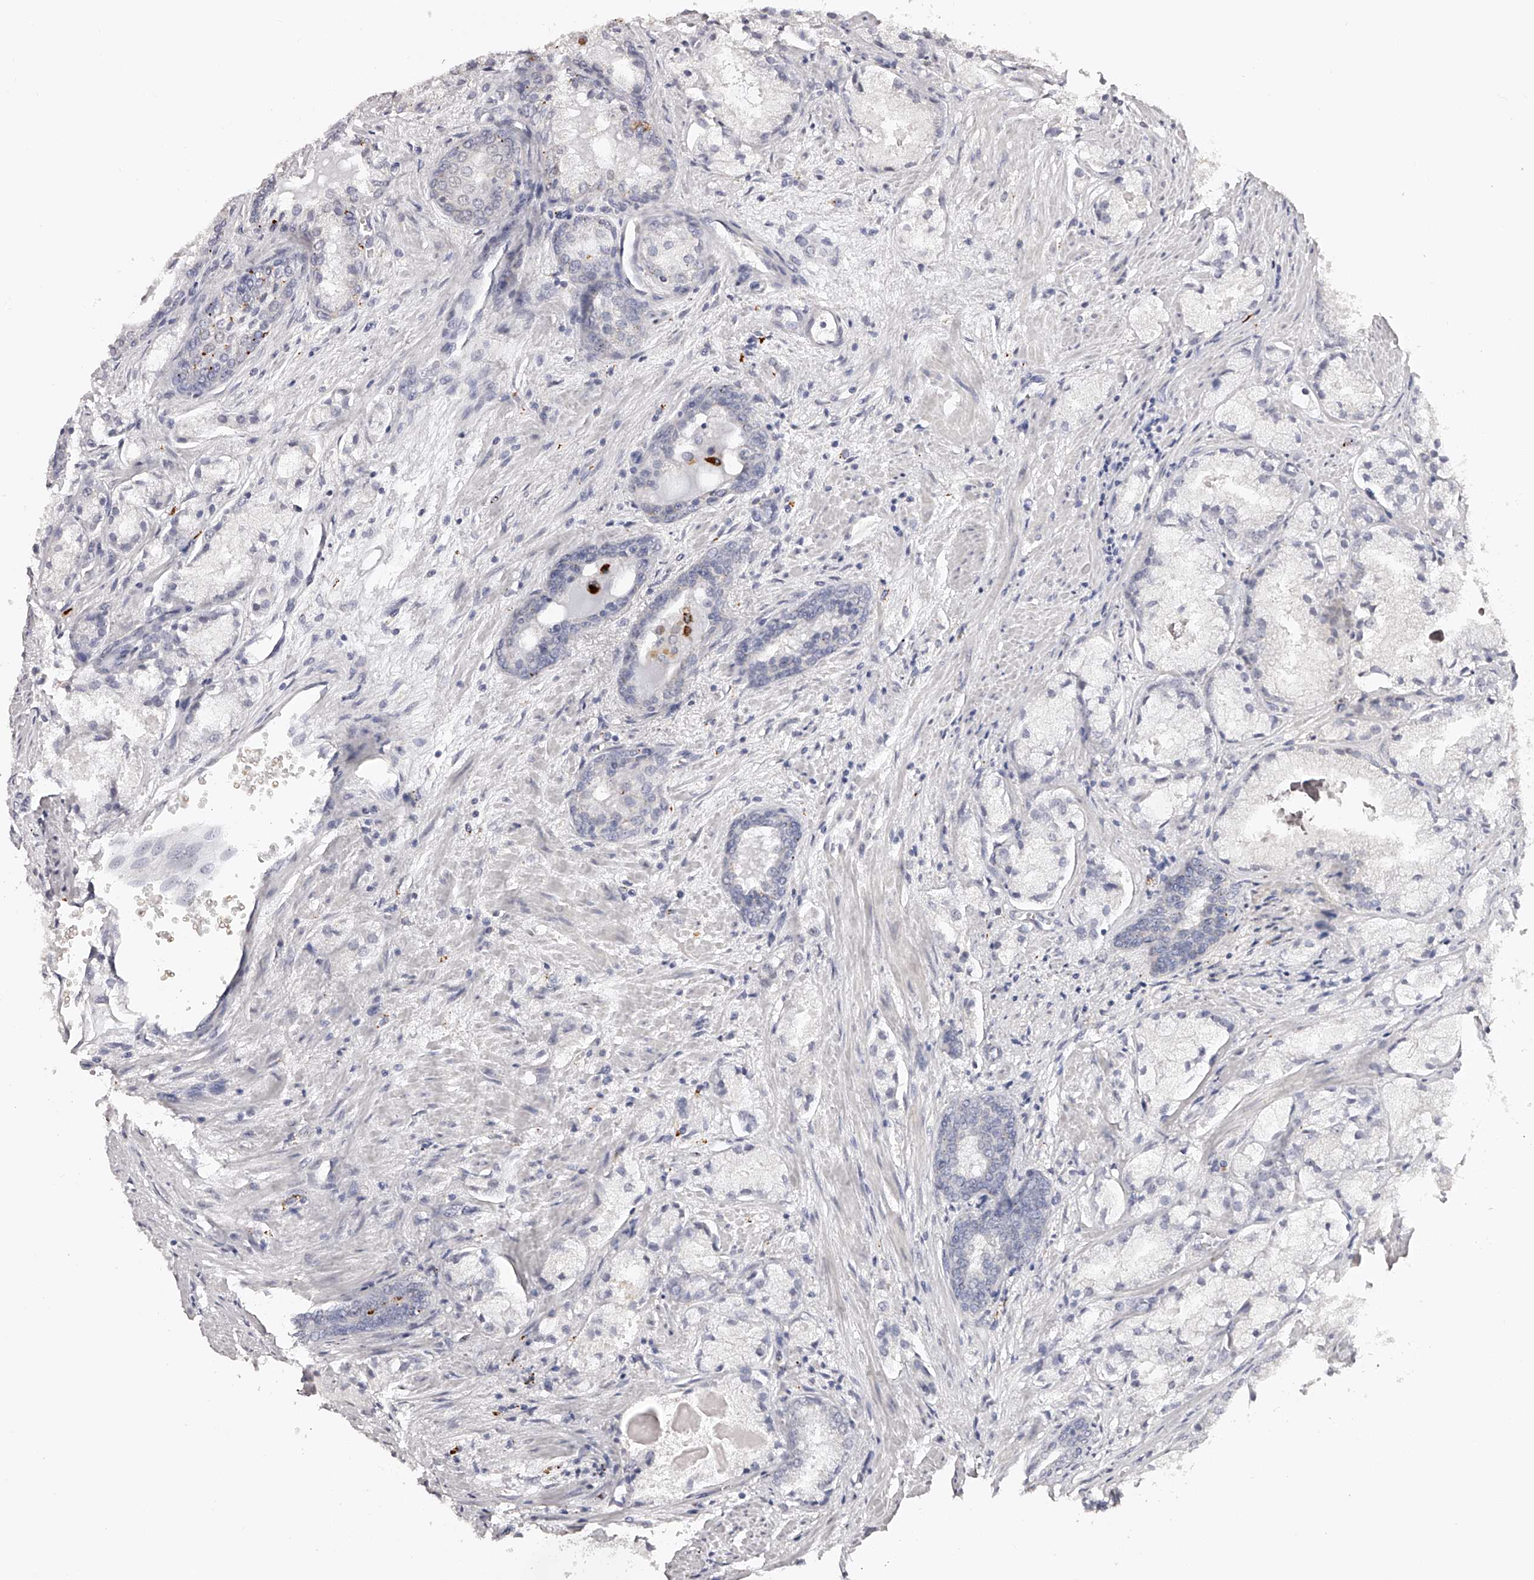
{"staining": {"intensity": "negative", "quantity": "none", "location": "none"}, "tissue": "prostate cancer", "cell_type": "Tumor cells", "image_type": "cancer", "snomed": [{"axis": "morphology", "description": "Adenocarcinoma, High grade"}, {"axis": "topography", "description": "Prostate"}], "caption": "There is no significant expression in tumor cells of adenocarcinoma (high-grade) (prostate).", "gene": "SLC35D3", "patient": {"sex": "male", "age": 50}}